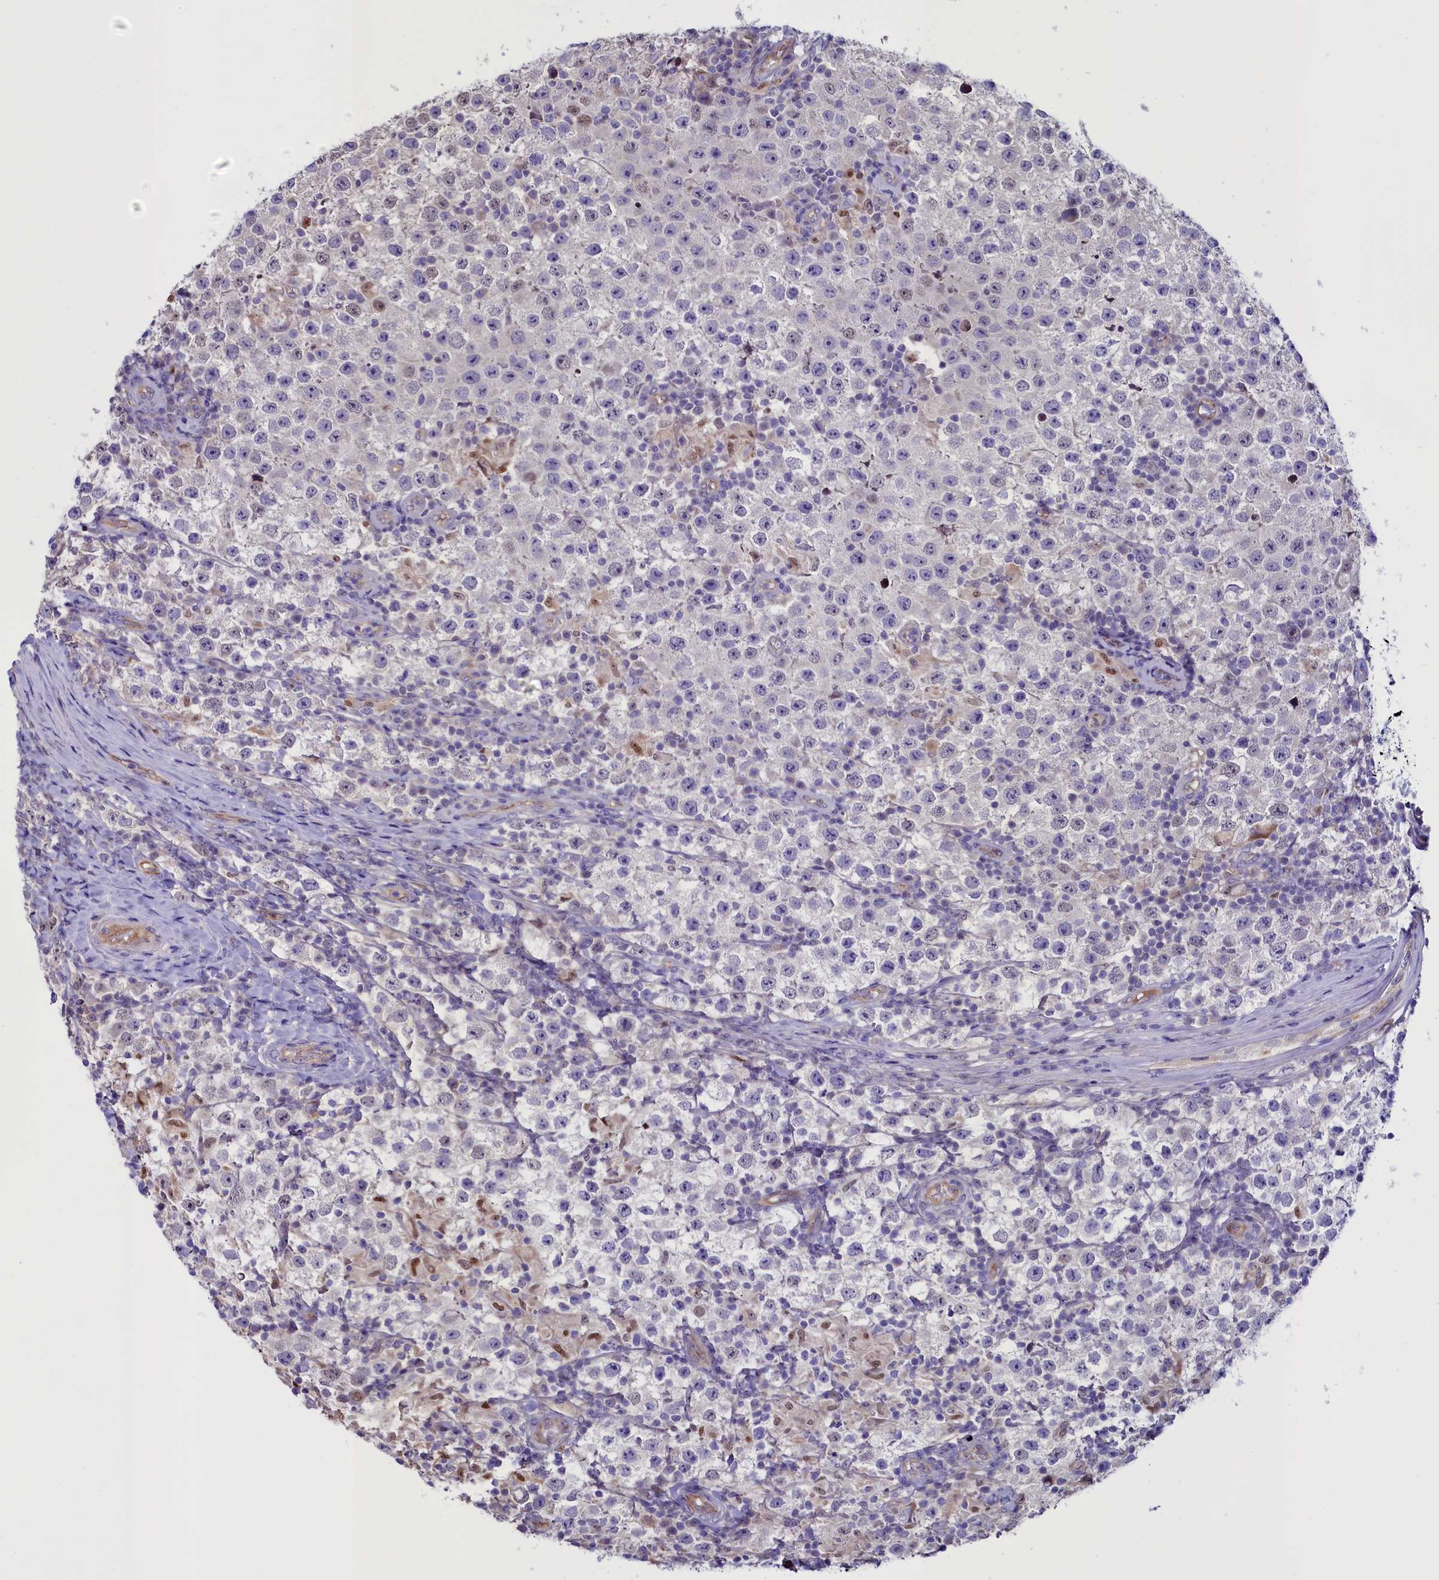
{"staining": {"intensity": "negative", "quantity": "none", "location": "none"}, "tissue": "testis cancer", "cell_type": "Tumor cells", "image_type": "cancer", "snomed": [{"axis": "morphology", "description": "Normal tissue, NOS"}, {"axis": "morphology", "description": "Urothelial carcinoma, High grade"}, {"axis": "morphology", "description": "Seminoma, NOS"}, {"axis": "morphology", "description": "Carcinoma, Embryonal, NOS"}, {"axis": "topography", "description": "Urinary bladder"}, {"axis": "topography", "description": "Testis"}], "caption": "Tumor cells show no significant staining in testis cancer (urothelial carcinoma (high-grade)).", "gene": "PDILT", "patient": {"sex": "male", "age": 41}}